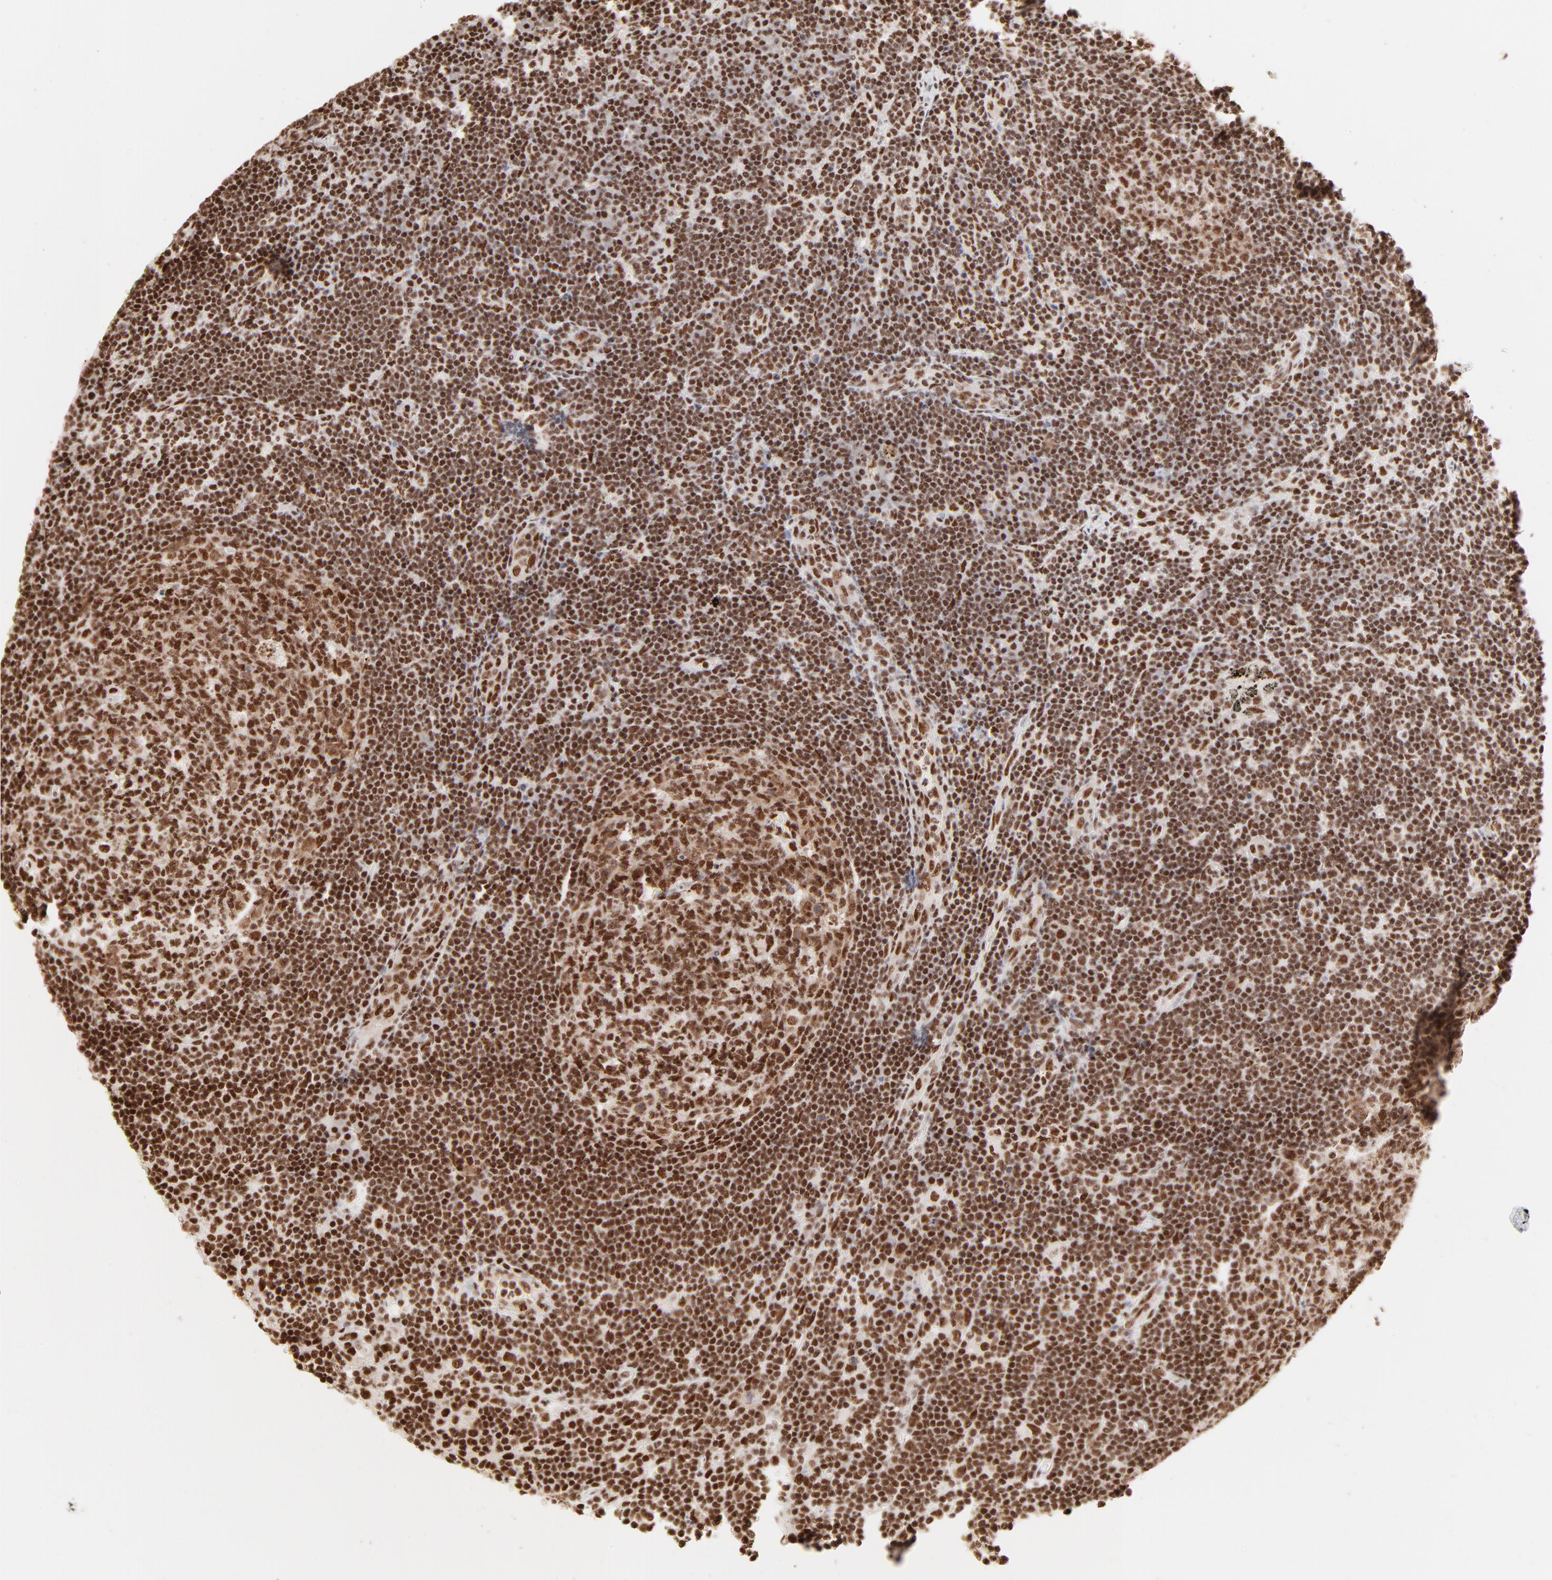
{"staining": {"intensity": "strong", "quantity": ">75%", "location": "nuclear"}, "tissue": "lymph node", "cell_type": "Germinal center cells", "image_type": "normal", "snomed": [{"axis": "morphology", "description": "Normal tissue, NOS"}, {"axis": "morphology", "description": "Squamous cell carcinoma, metastatic, NOS"}, {"axis": "topography", "description": "Lymph node"}], "caption": "Unremarkable lymph node was stained to show a protein in brown. There is high levels of strong nuclear positivity in approximately >75% of germinal center cells.", "gene": "TARDBP", "patient": {"sex": "female", "age": 53}}